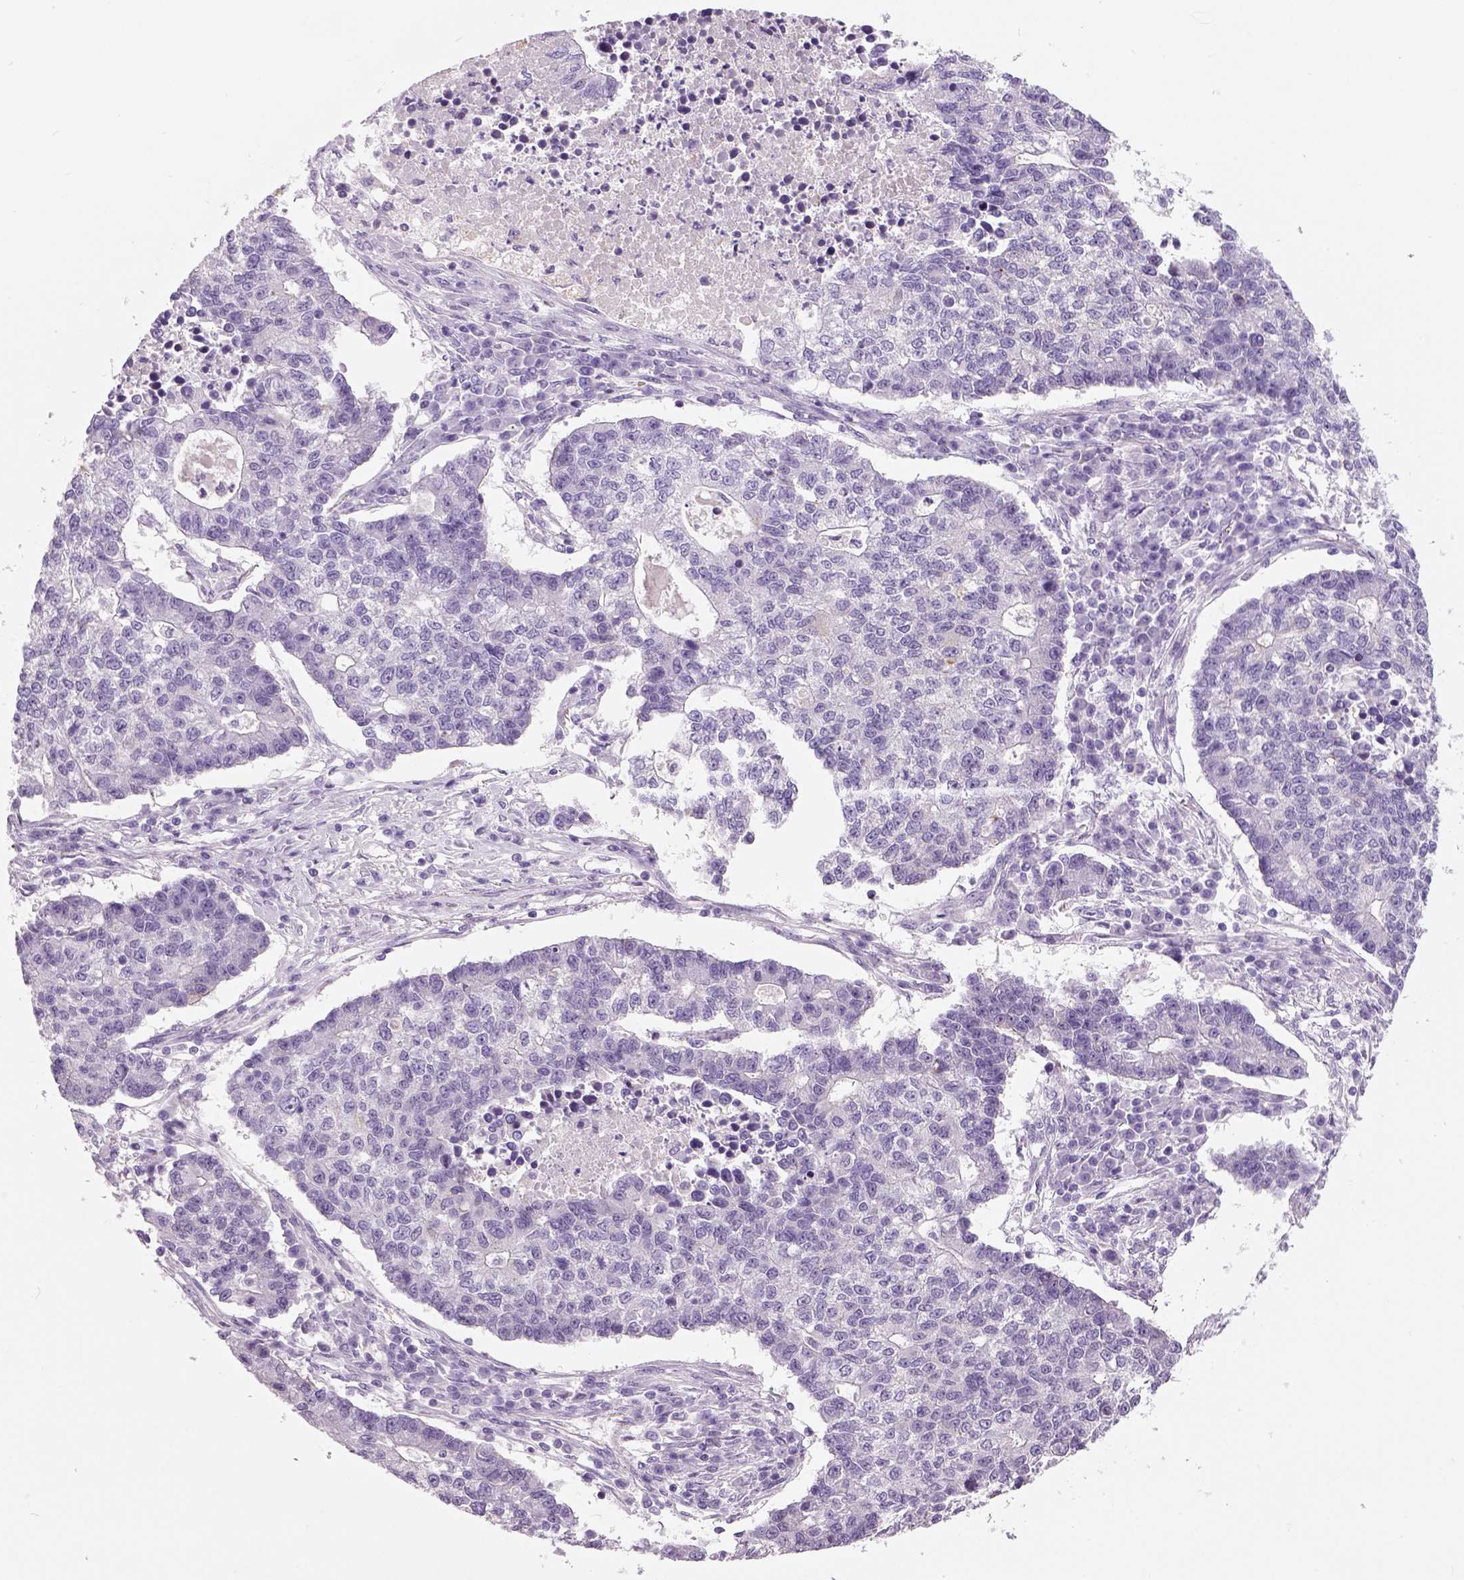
{"staining": {"intensity": "negative", "quantity": "none", "location": "none"}, "tissue": "lung cancer", "cell_type": "Tumor cells", "image_type": "cancer", "snomed": [{"axis": "morphology", "description": "Adenocarcinoma, NOS"}, {"axis": "topography", "description": "Lung"}], "caption": "The photomicrograph reveals no significant staining in tumor cells of lung cancer.", "gene": "TSPAN7", "patient": {"sex": "male", "age": 57}}